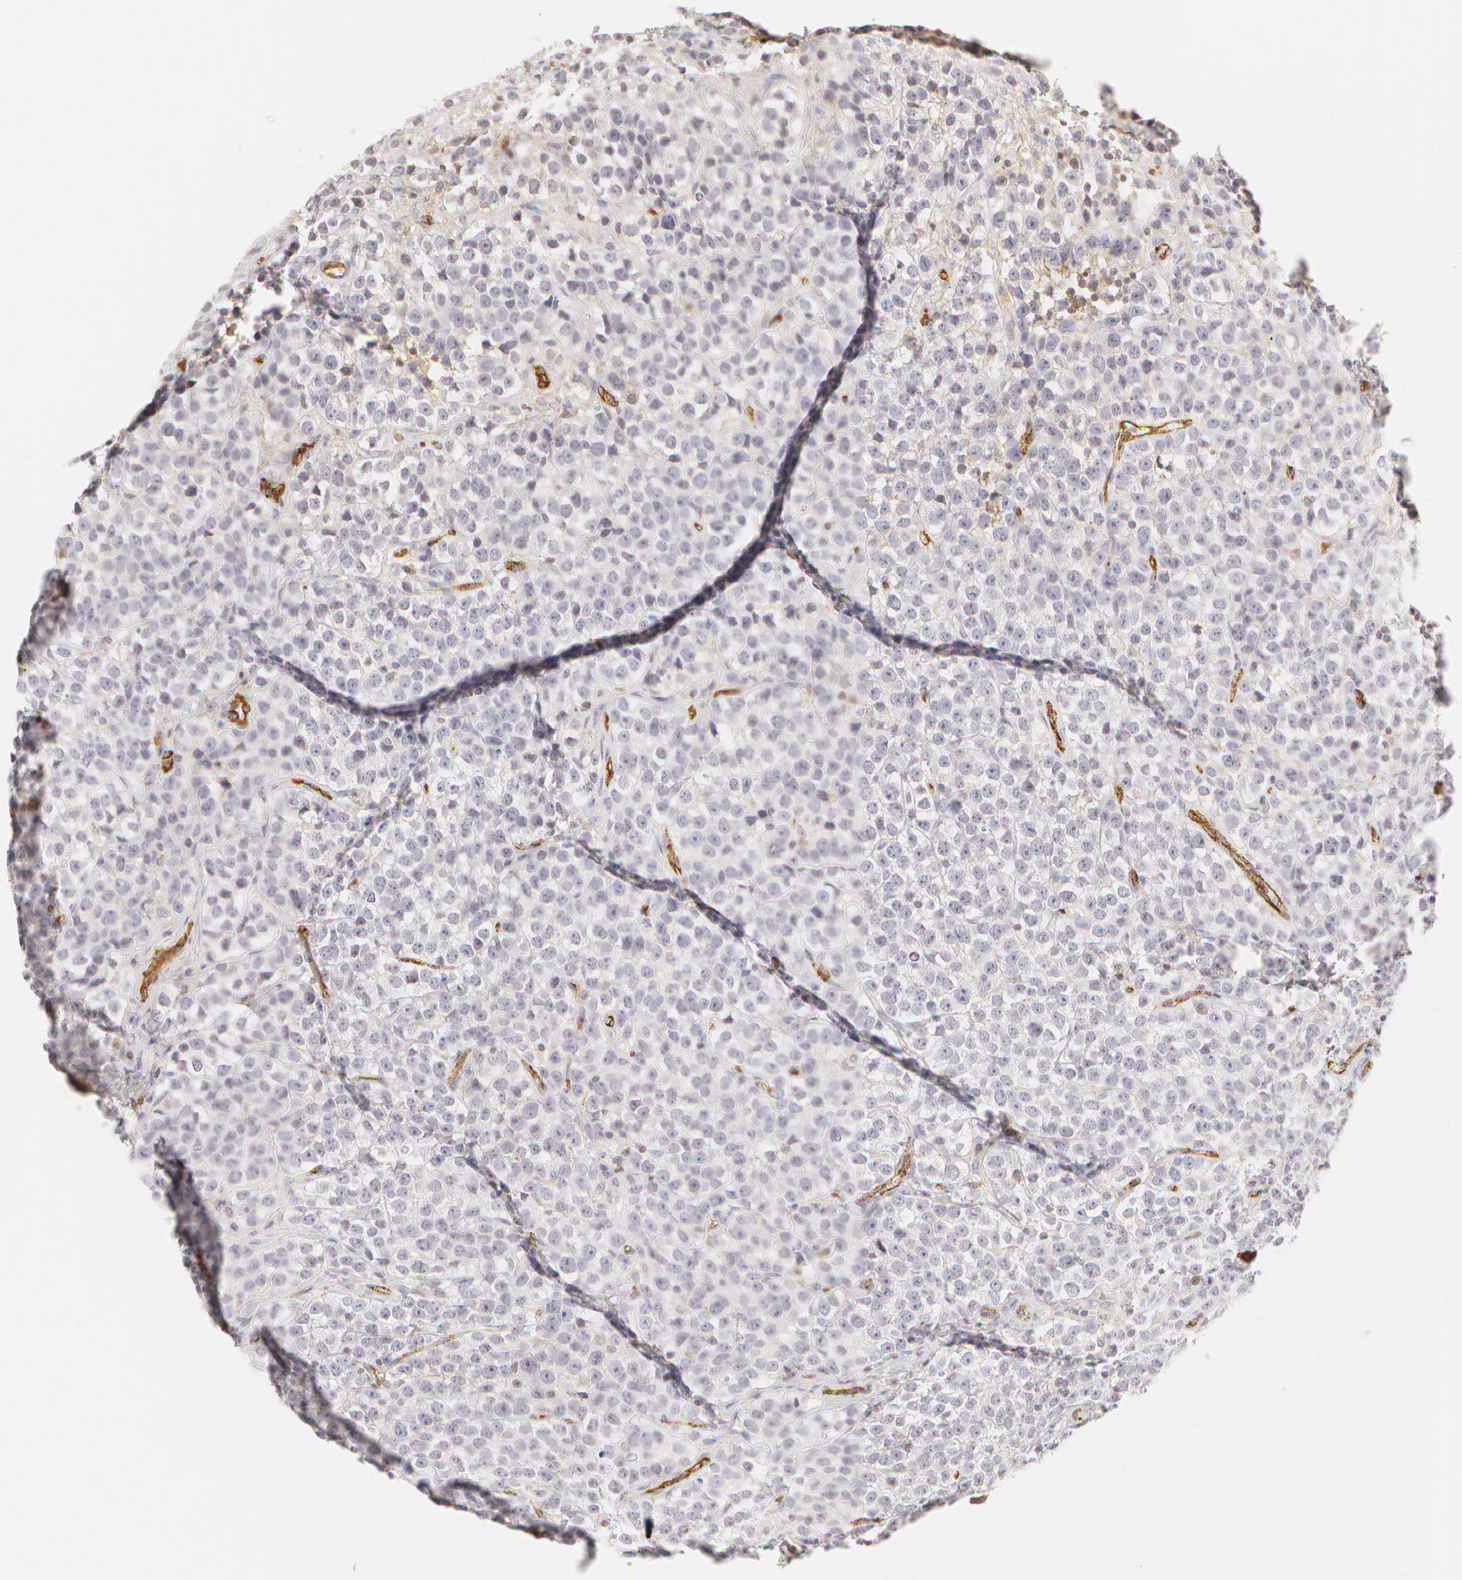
{"staining": {"intensity": "negative", "quantity": "none", "location": "none"}, "tissue": "testis cancer", "cell_type": "Tumor cells", "image_type": "cancer", "snomed": [{"axis": "morphology", "description": "Seminoma, NOS"}, {"axis": "topography", "description": "Testis"}], "caption": "Tumor cells are negative for brown protein staining in testis seminoma. (DAB (3,3'-diaminobenzidine) immunohistochemistry with hematoxylin counter stain).", "gene": "VWF", "patient": {"sex": "male", "age": 25}}